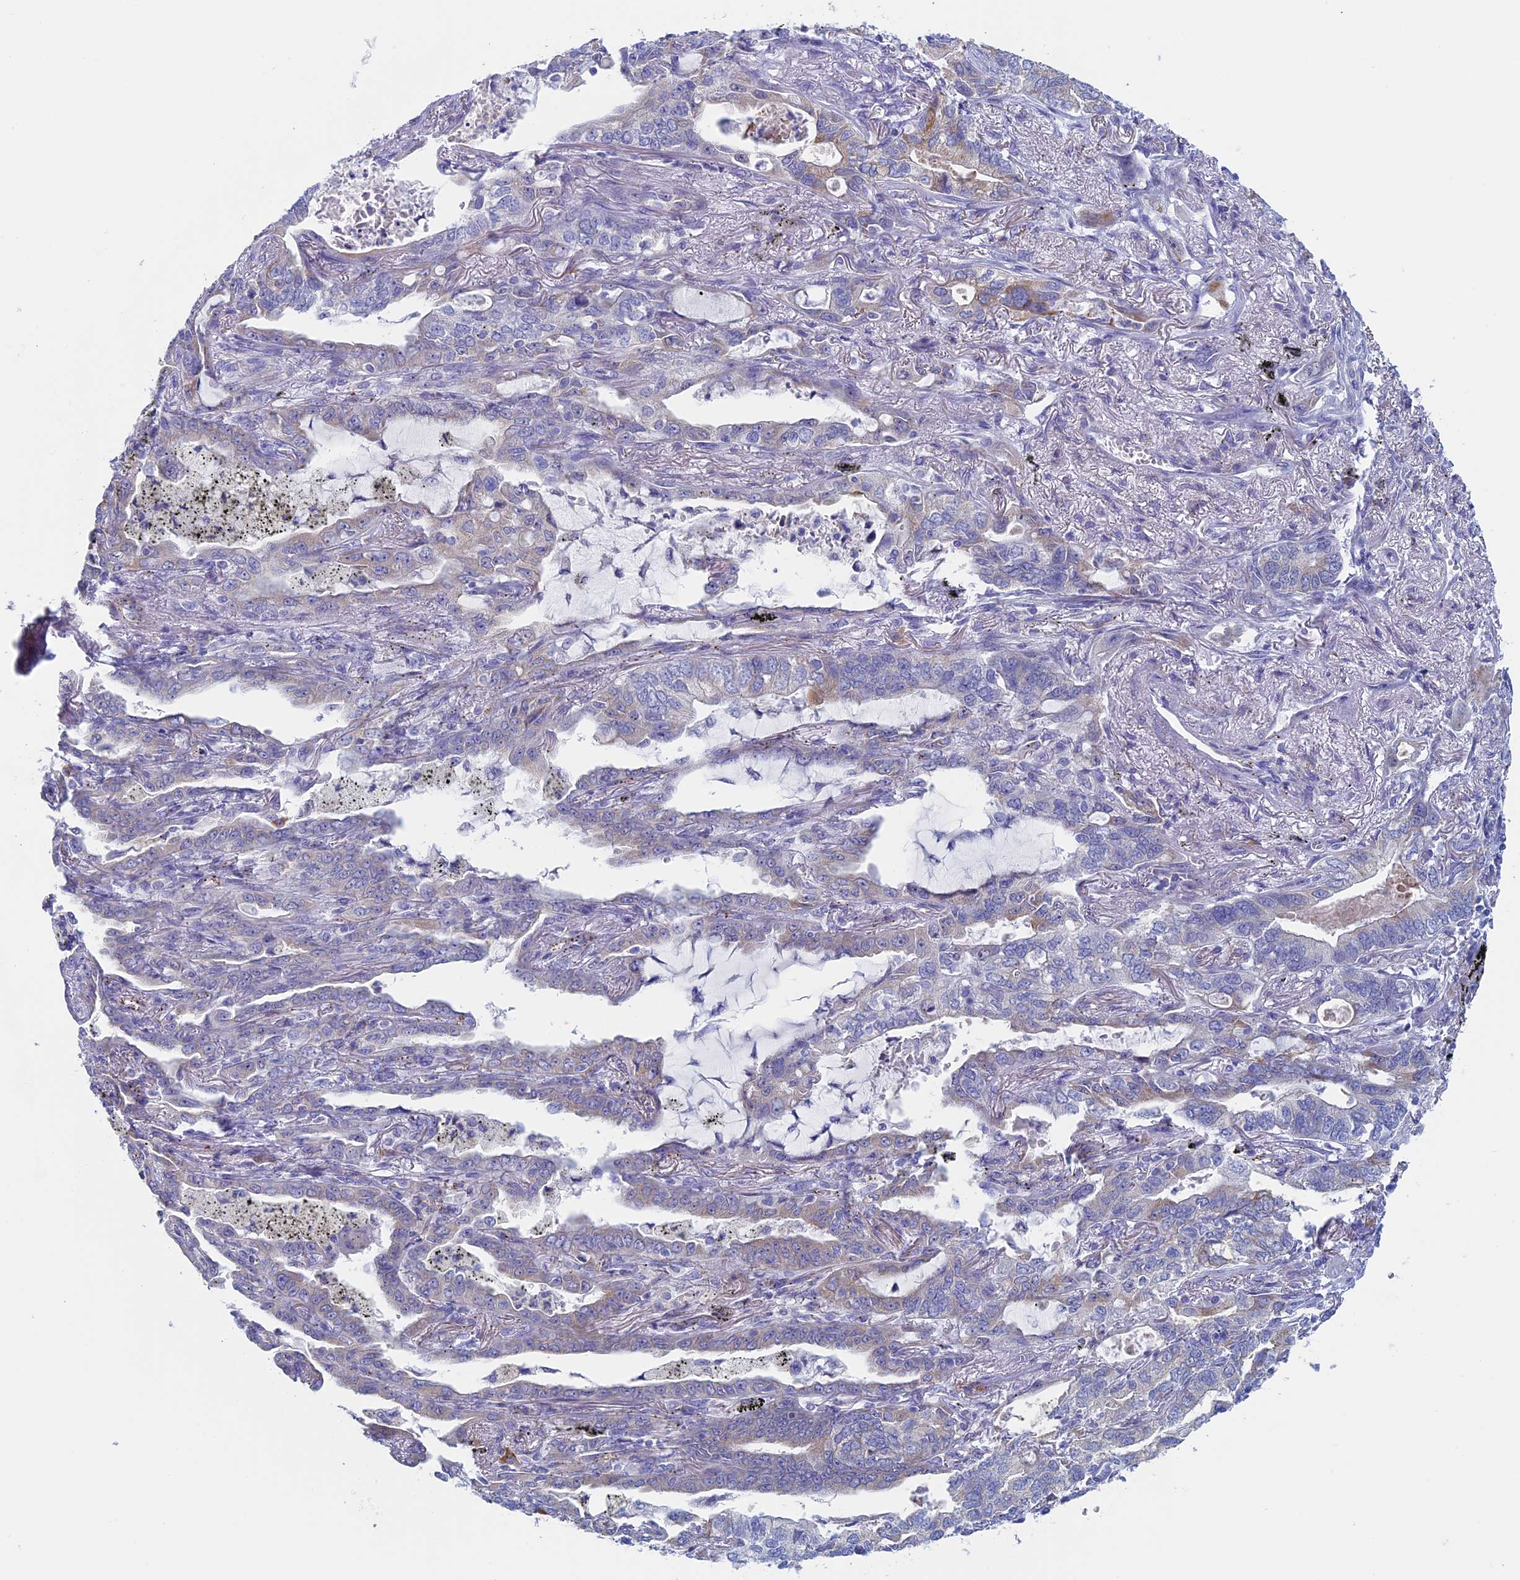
{"staining": {"intensity": "negative", "quantity": "none", "location": "none"}, "tissue": "lung cancer", "cell_type": "Tumor cells", "image_type": "cancer", "snomed": [{"axis": "morphology", "description": "Adenocarcinoma, NOS"}, {"axis": "topography", "description": "Lung"}], "caption": "Immunohistochemical staining of human lung cancer (adenocarcinoma) demonstrates no significant staining in tumor cells.", "gene": "MAGEB6", "patient": {"sex": "male", "age": 67}}